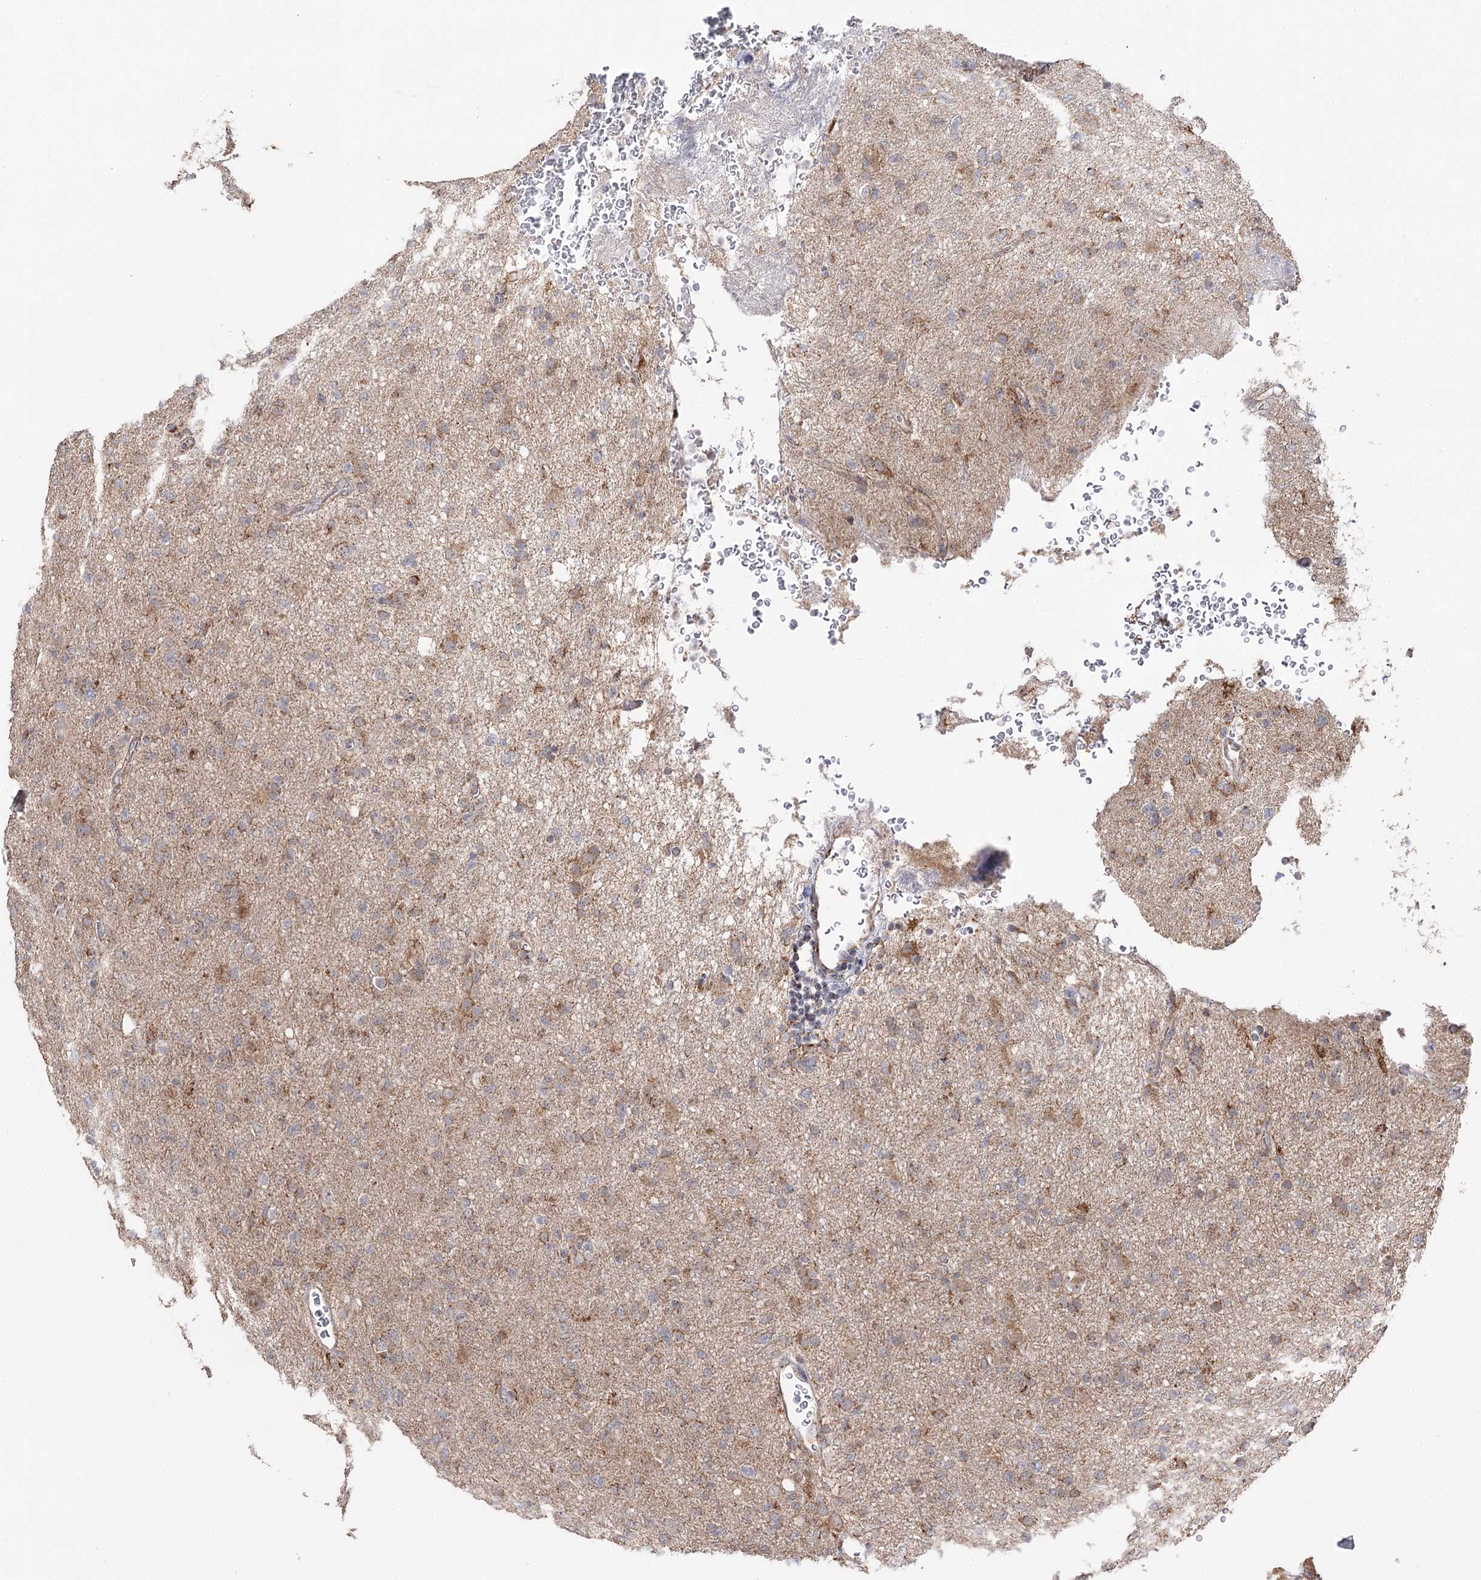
{"staining": {"intensity": "weak", "quantity": "25%-75%", "location": "cytoplasmic/membranous"}, "tissue": "glioma", "cell_type": "Tumor cells", "image_type": "cancer", "snomed": [{"axis": "morphology", "description": "Glioma, malignant, High grade"}, {"axis": "topography", "description": "Brain"}], "caption": "Malignant high-grade glioma stained with DAB (3,3'-diaminobenzidine) immunohistochemistry exhibits low levels of weak cytoplasmic/membranous positivity in about 25%-75% of tumor cells.", "gene": "CBR4", "patient": {"sex": "female", "age": 57}}